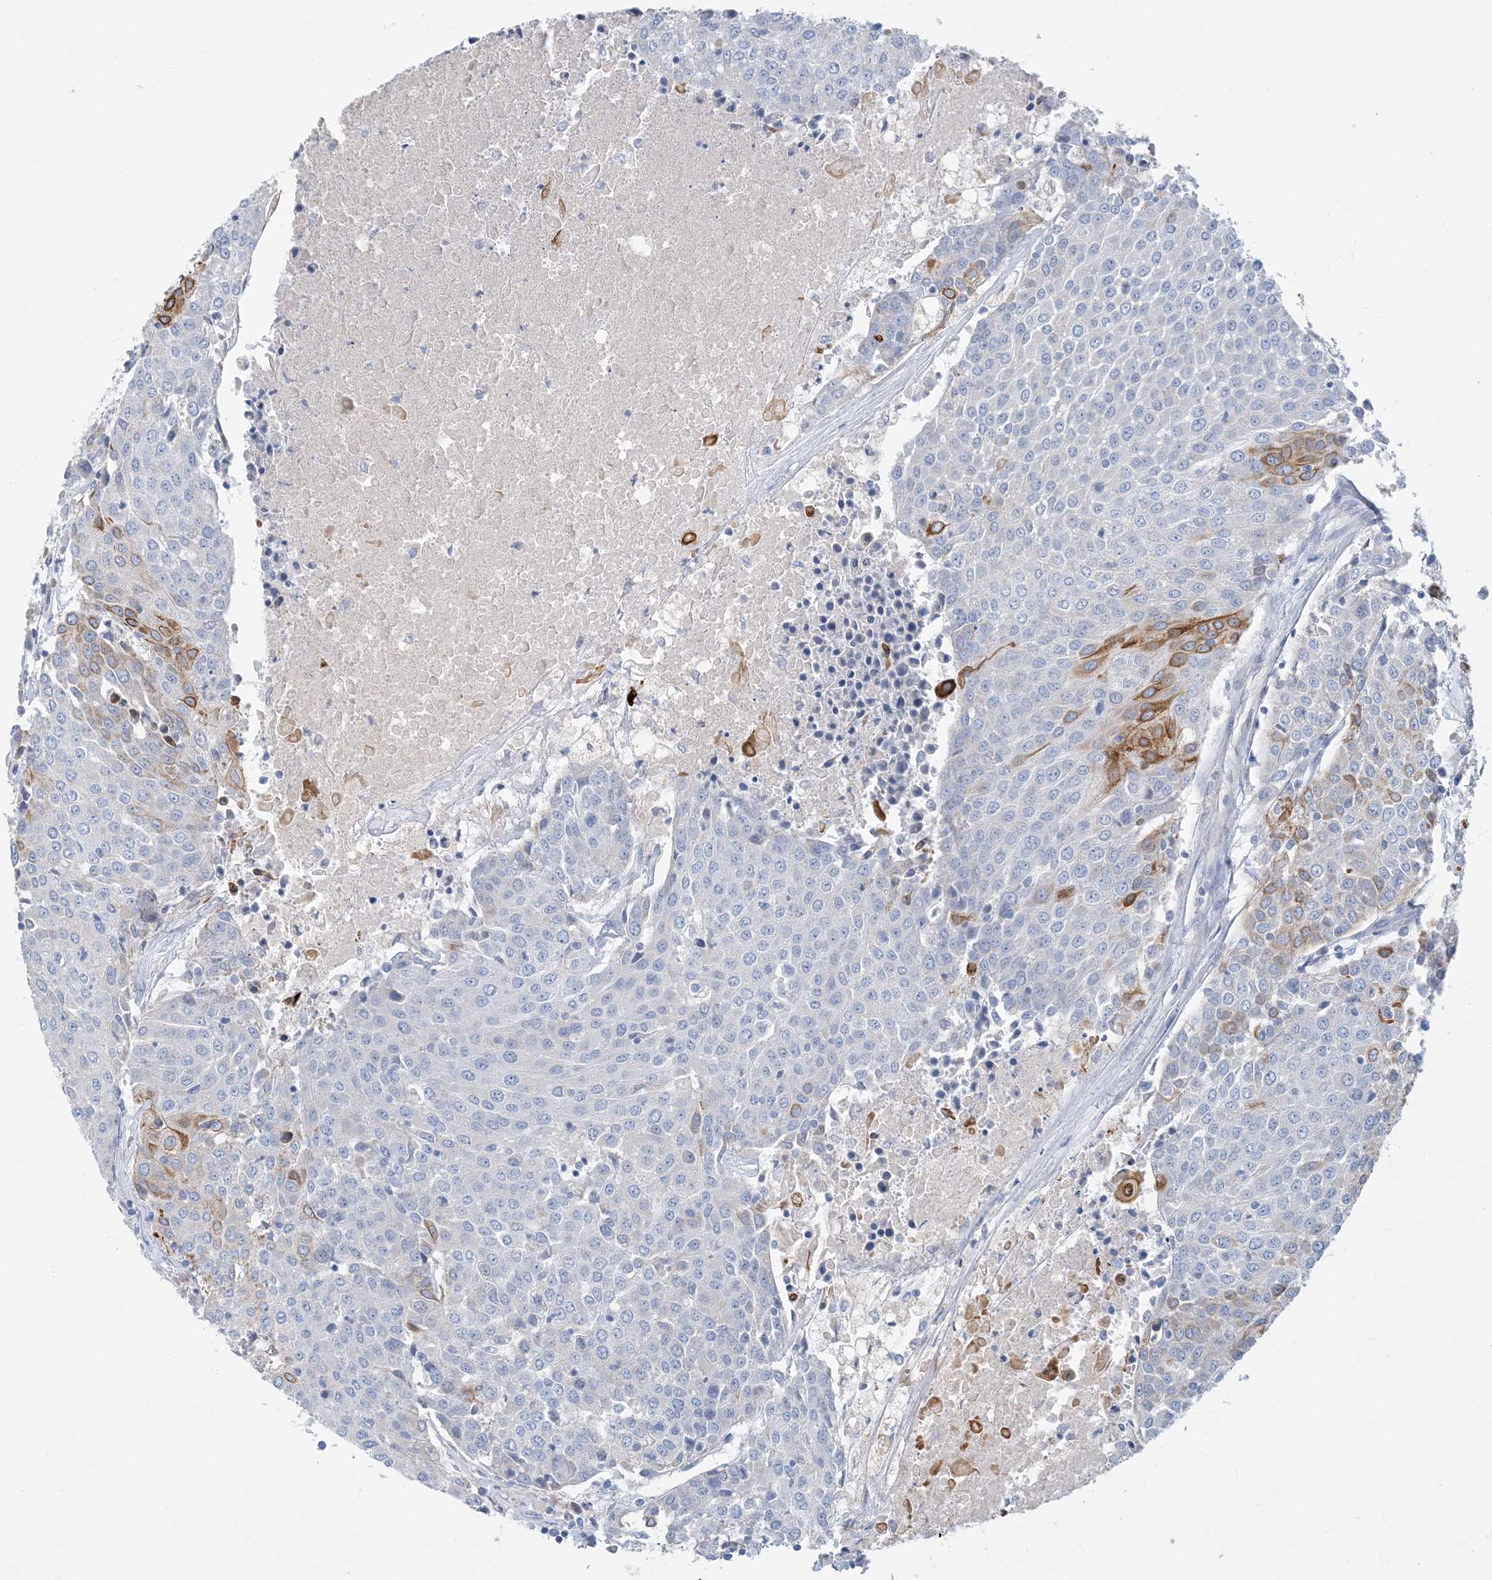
{"staining": {"intensity": "moderate", "quantity": "<25%", "location": "cytoplasmic/membranous"}, "tissue": "urothelial cancer", "cell_type": "Tumor cells", "image_type": "cancer", "snomed": [{"axis": "morphology", "description": "Urothelial carcinoma, High grade"}, {"axis": "topography", "description": "Urinary bladder"}], "caption": "The image displays immunohistochemical staining of urothelial cancer. There is moderate cytoplasmic/membranous expression is appreciated in about <25% of tumor cells.", "gene": "ZCCHC18", "patient": {"sex": "female", "age": 85}}